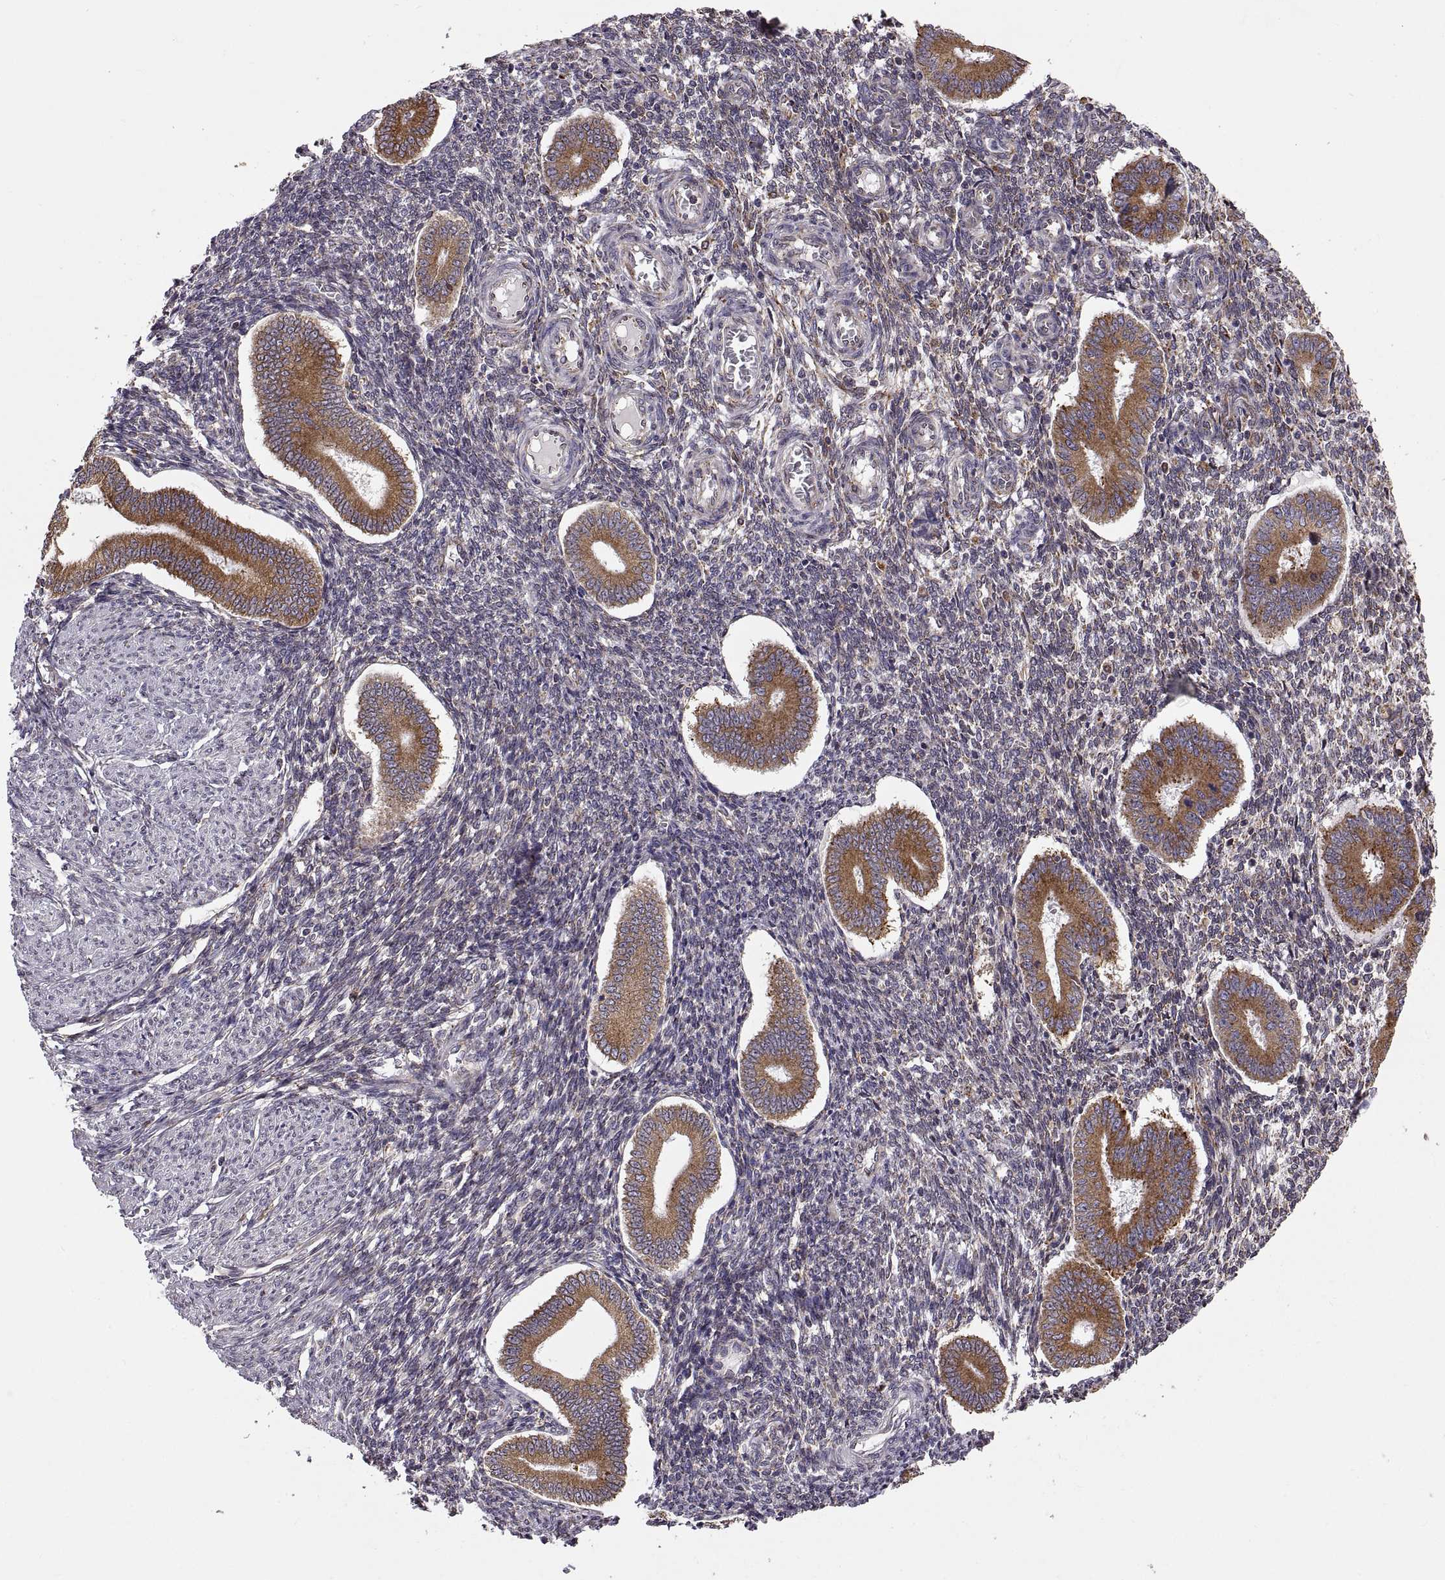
{"staining": {"intensity": "negative", "quantity": "none", "location": "none"}, "tissue": "endometrium", "cell_type": "Cells in endometrial stroma", "image_type": "normal", "snomed": [{"axis": "morphology", "description": "Normal tissue, NOS"}, {"axis": "topography", "description": "Endometrium"}], "caption": "DAB (3,3'-diaminobenzidine) immunohistochemical staining of unremarkable endometrium exhibits no significant staining in cells in endometrial stroma. Brightfield microscopy of IHC stained with DAB (3,3'-diaminobenzidine) (brown) and hematoxylin (blue), captured at high magnification.", "gene": "PLEKHB2", "patient": {"sex": "female", "age": 40}}